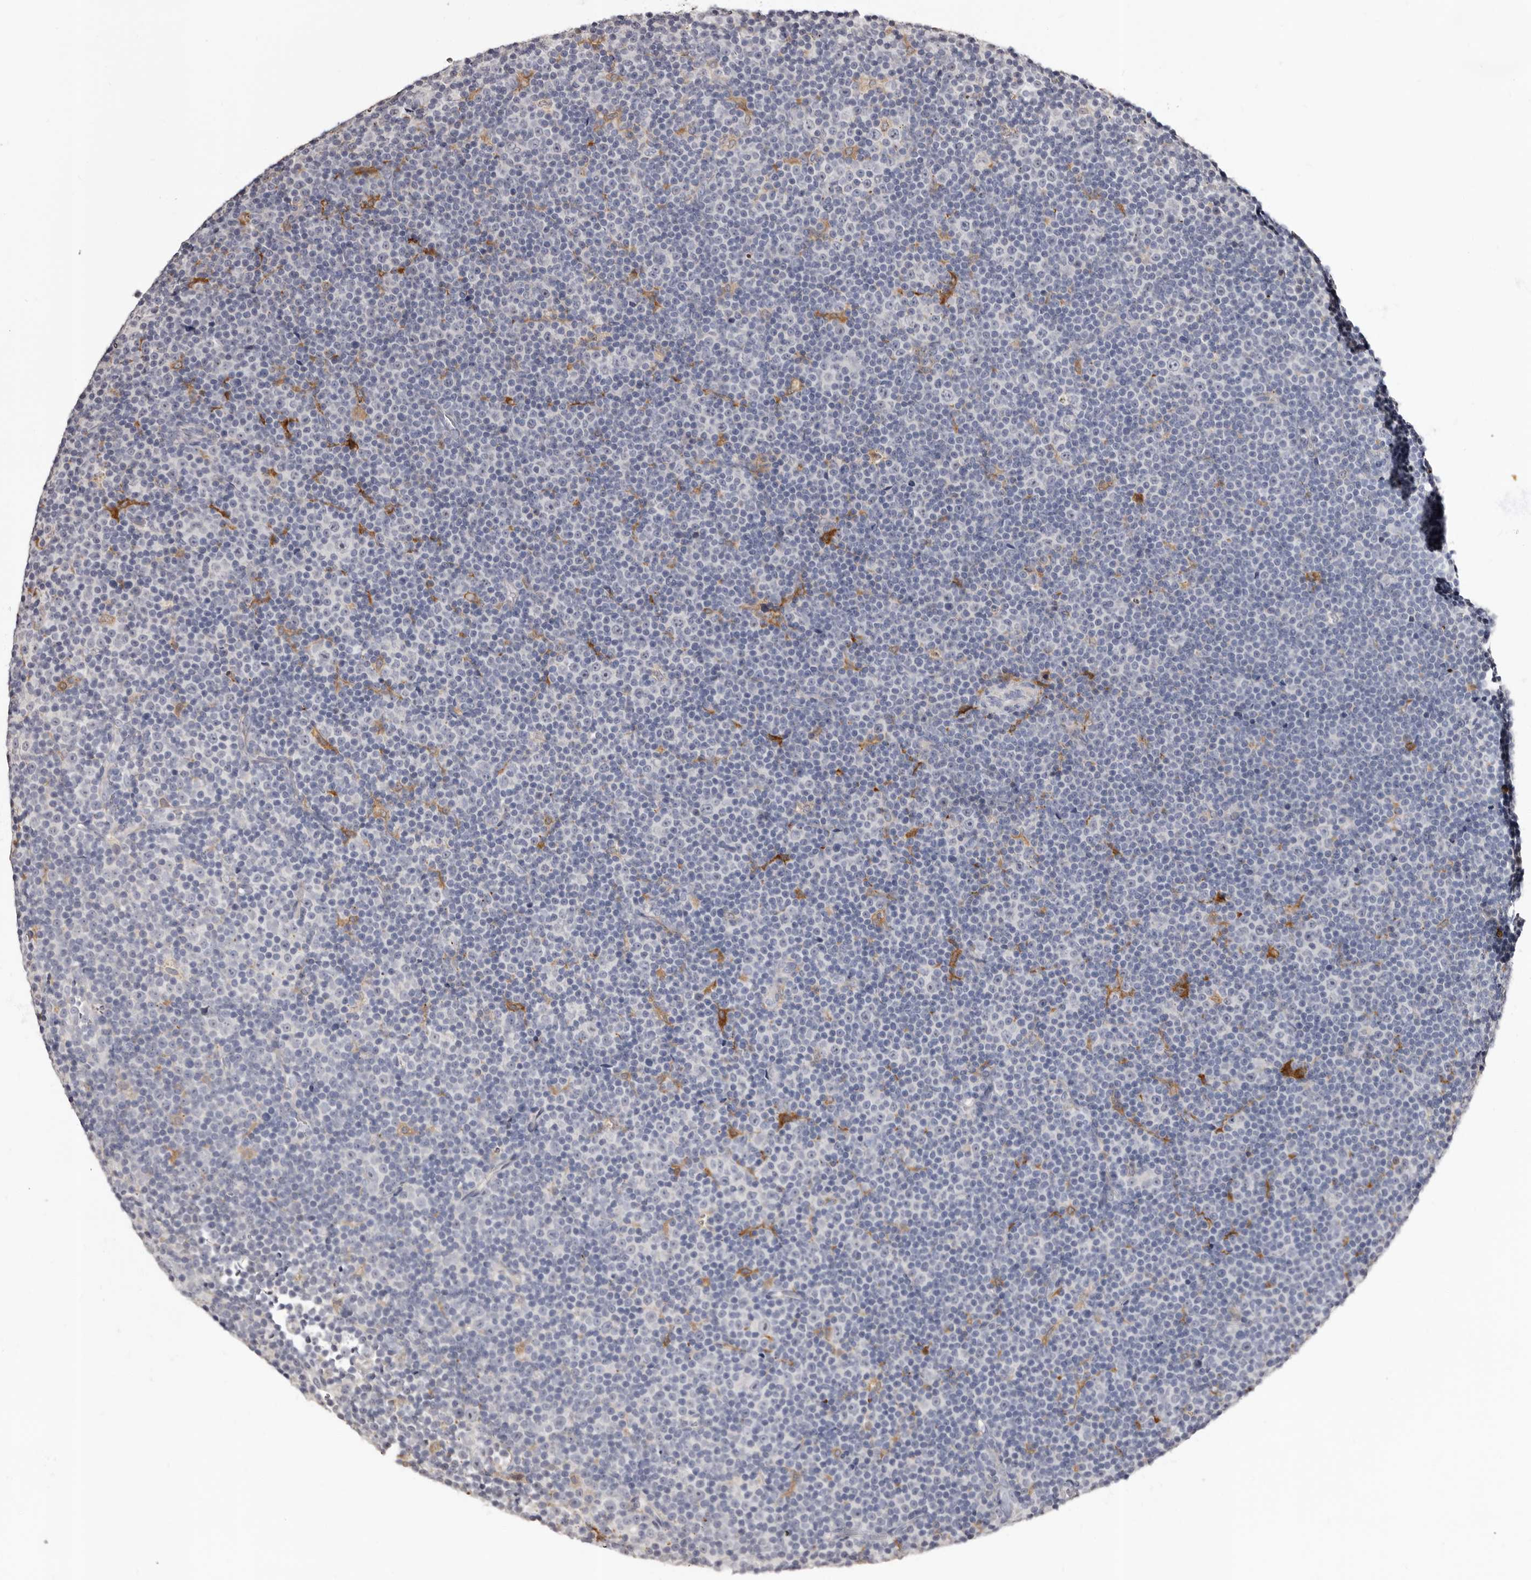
{"staining": {"intensity": "negative", "quantity": "none", "location": "none"}, "tissue": "lymphoma", "cell_type": "Tumor cells", "image_type": "cancer", "snomed": [{"axis": "morphology", "description": "Malignant lymphoma, non-Hodgkin's type, Low grade"}, {"axis": "topography", "description": "Lymph node"}], "caption": "An immunohistochemistry micrograph of low-grade malignant lymphoma, non-Hodgkin's type is shown. There is no staining in tumor cells of low-grade malignant lymphoma, non-Hodgkin's type.", "gene": "PTAFR", "patient": {"sex": "female", "age": 67}}